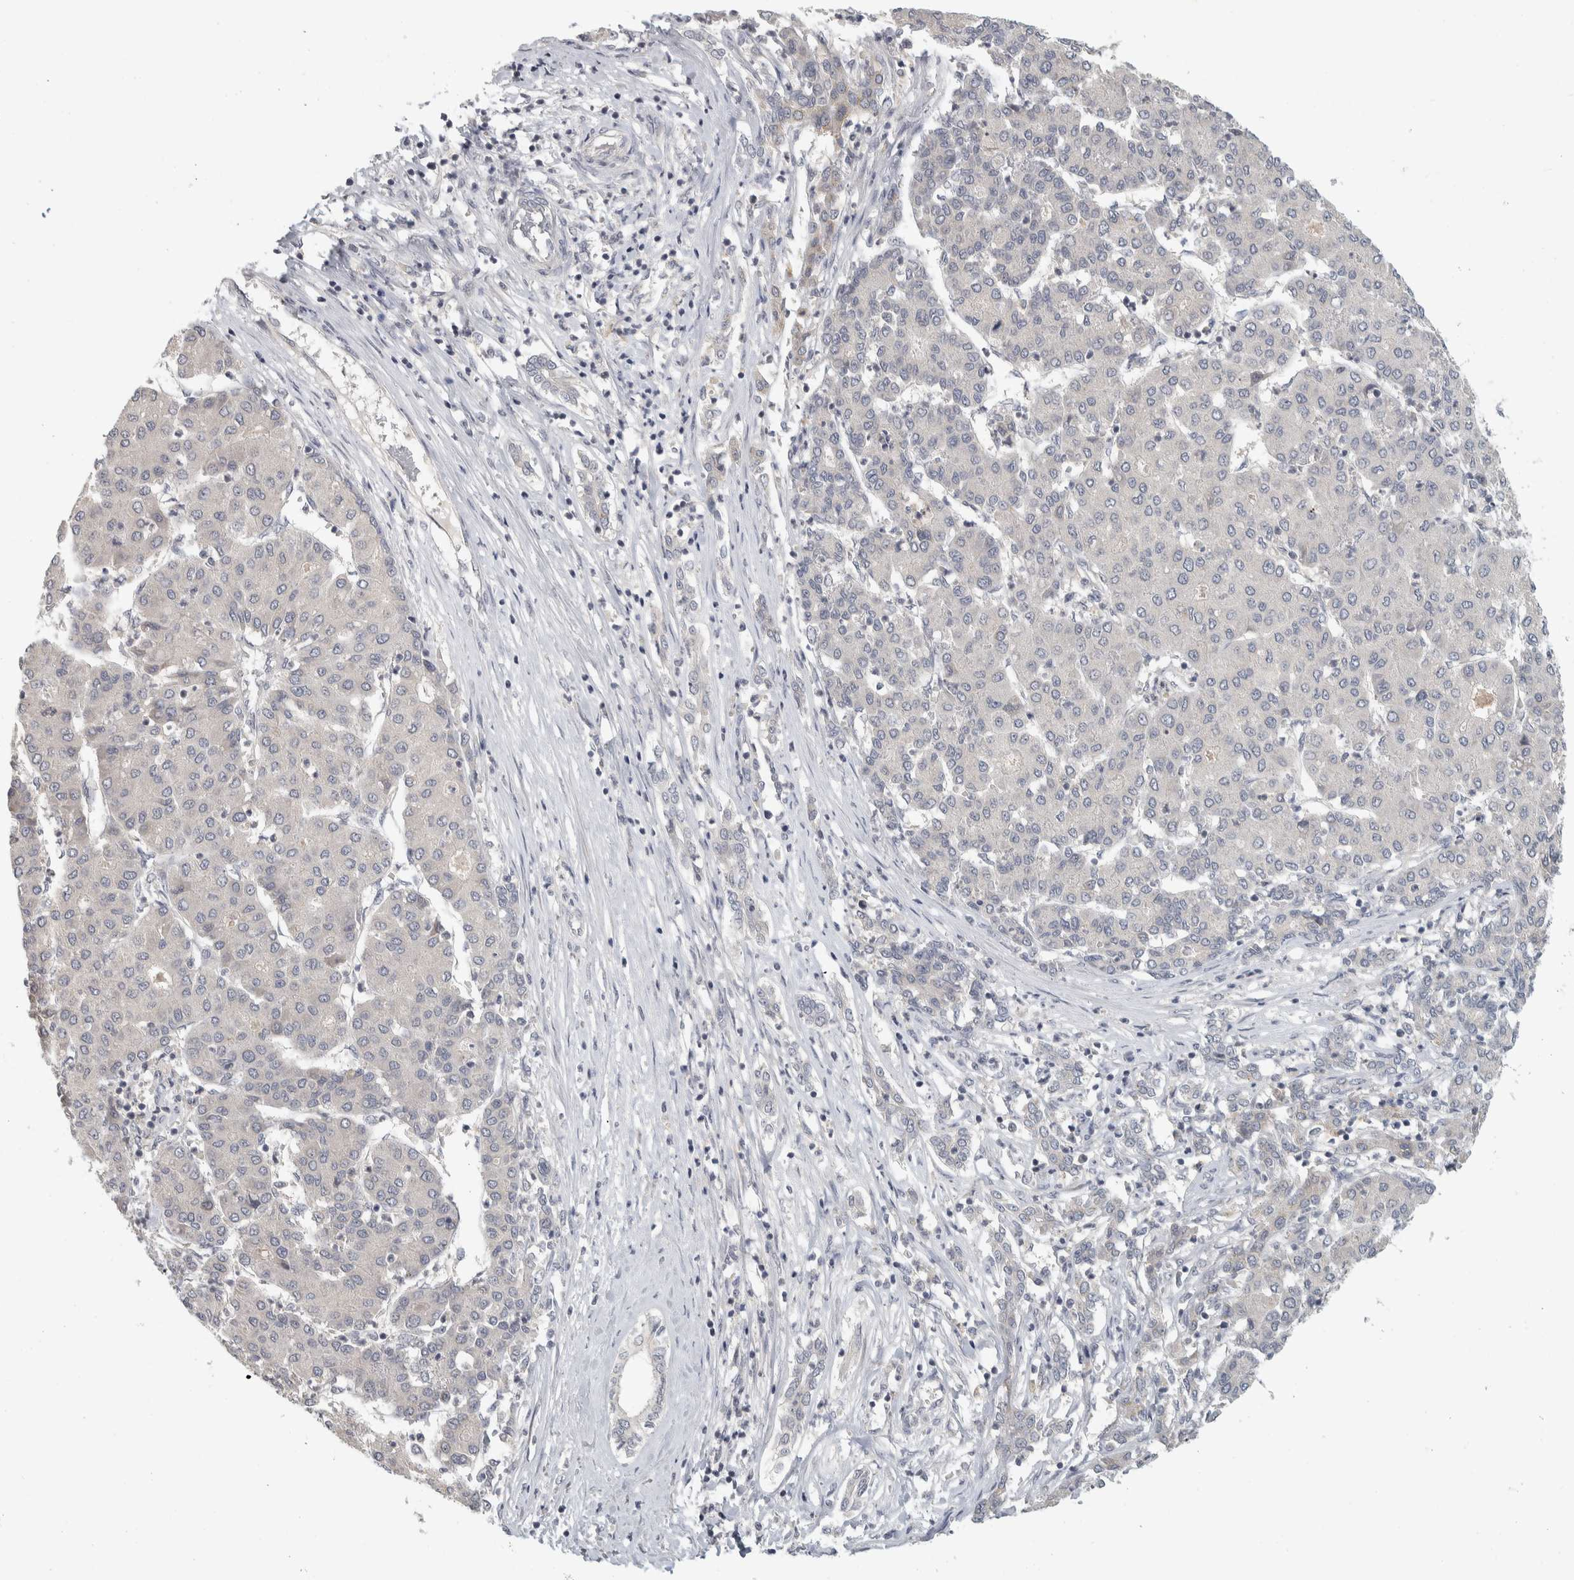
{"staining": {"intensity": "negative", "quantity": "none", "location": "none"}, "tissue": "liver cancer", "cell_type": "Tumor cells", "image_type": "cancer", "snomed": [{"axis": "morphology", "description": "Carcinoma, Hepatocellular, NOS"}, {"axis": "topography", "description": "Liver"}], "caption": "Liver hepatocellular carcinoma was stained to show a protein in brown. There is no significant staining in tumor cells.", "gene": "AFP", "patient": {"sex": "male", "age": 65}}